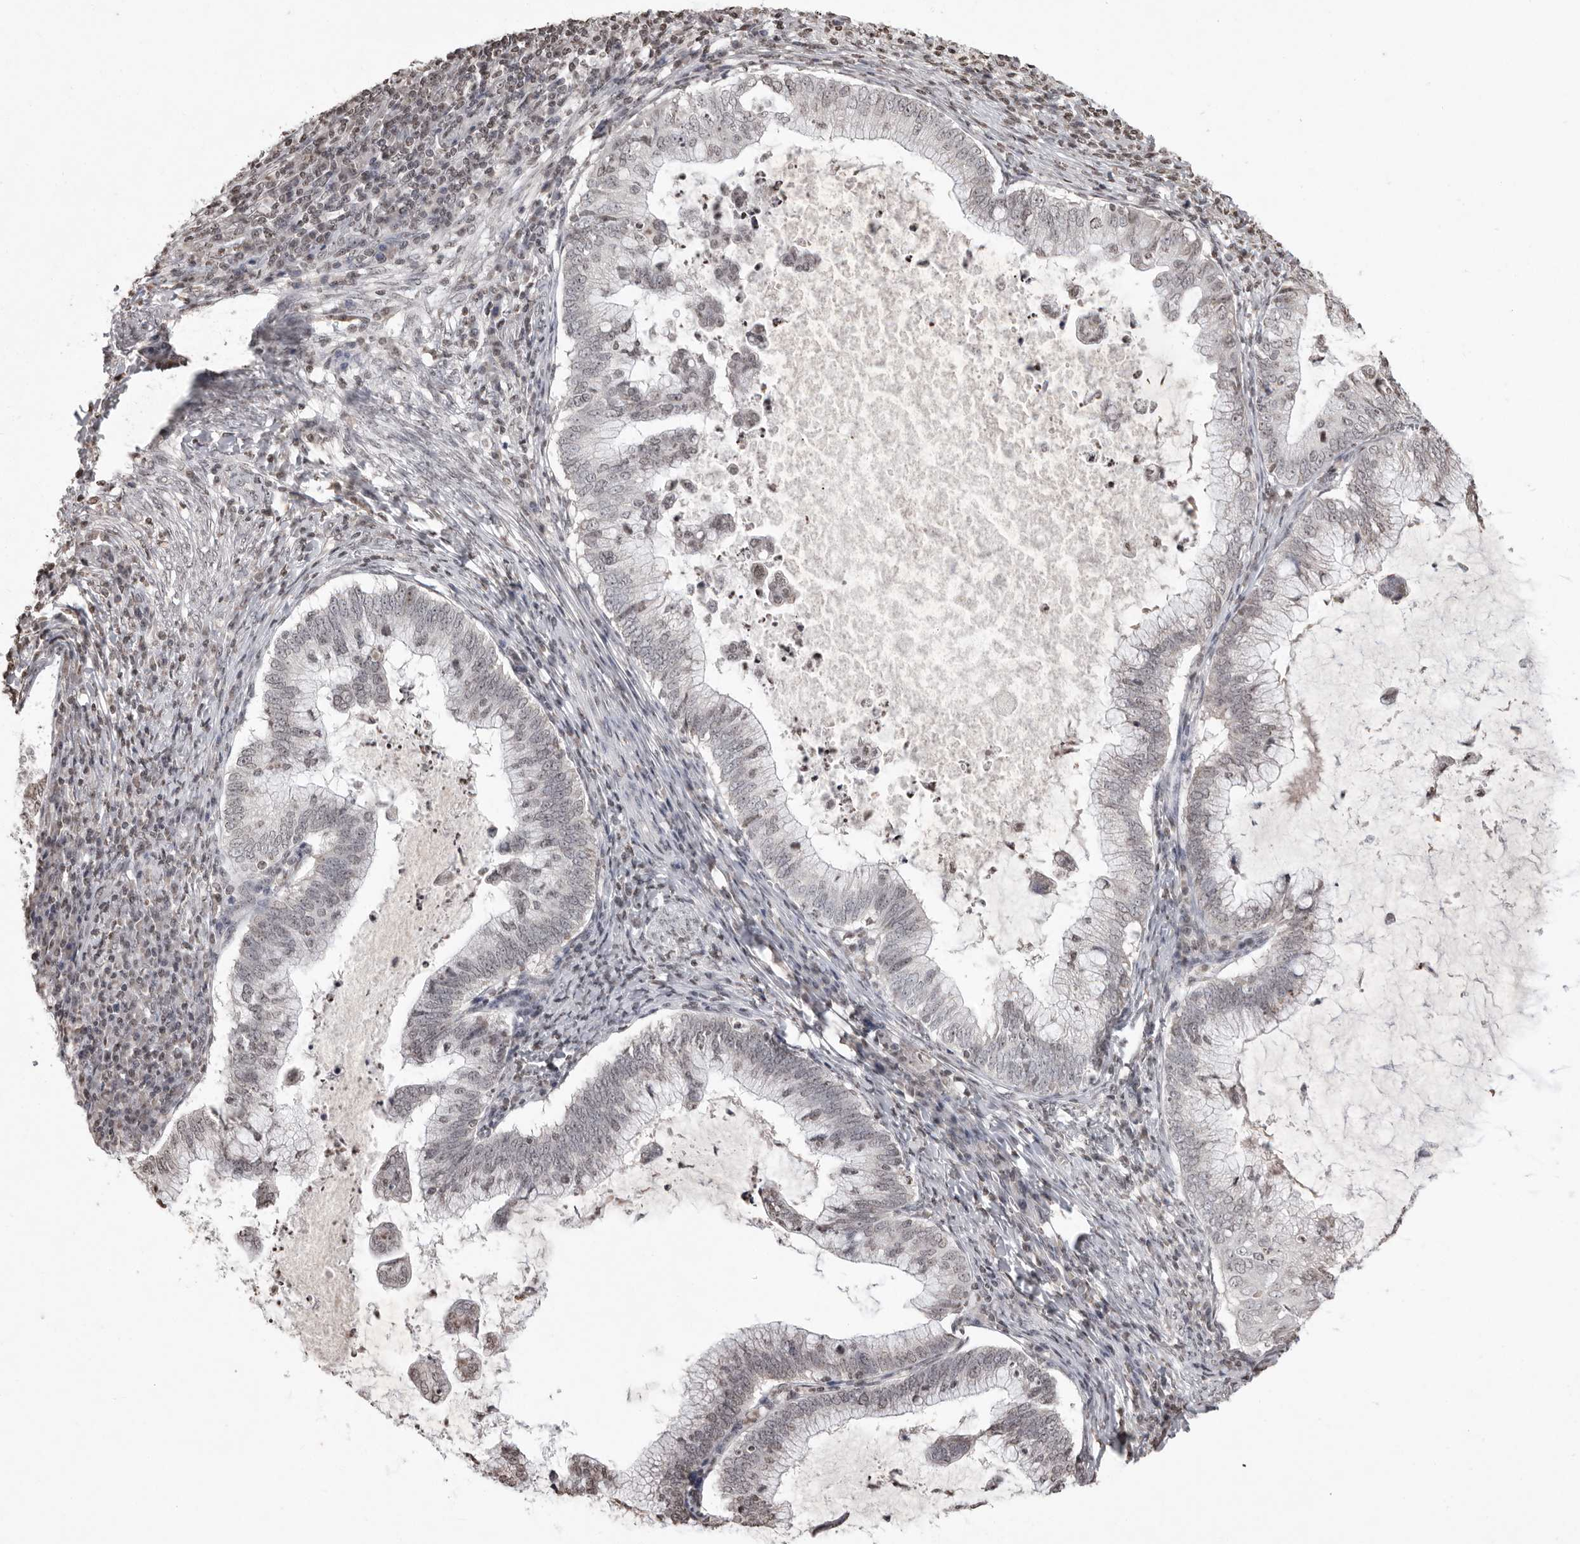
{"staining": {"intensity": "negative", "quantity": "none", "location": "none"}, "tissue": "cervical cancer", "cell_type": "Tumor cells", "image_type": "cancer", "snomed": [{"axis": "morphology", "description": "Adenocarcinoma, NOS"}, {"axis": "topography", "description": "Cervix"}], "caption": "Protein analysis of adenocarcinoma (cervical) shows no significant expression in tumor cells. (Stains: DAB immunohistochemistry (IHC) with hematoxylin counter stain, Microscopy: brightfield microscopy at high magnification).", "gene": "WDR45", "patient": {"sex": "female", "age": 36}}